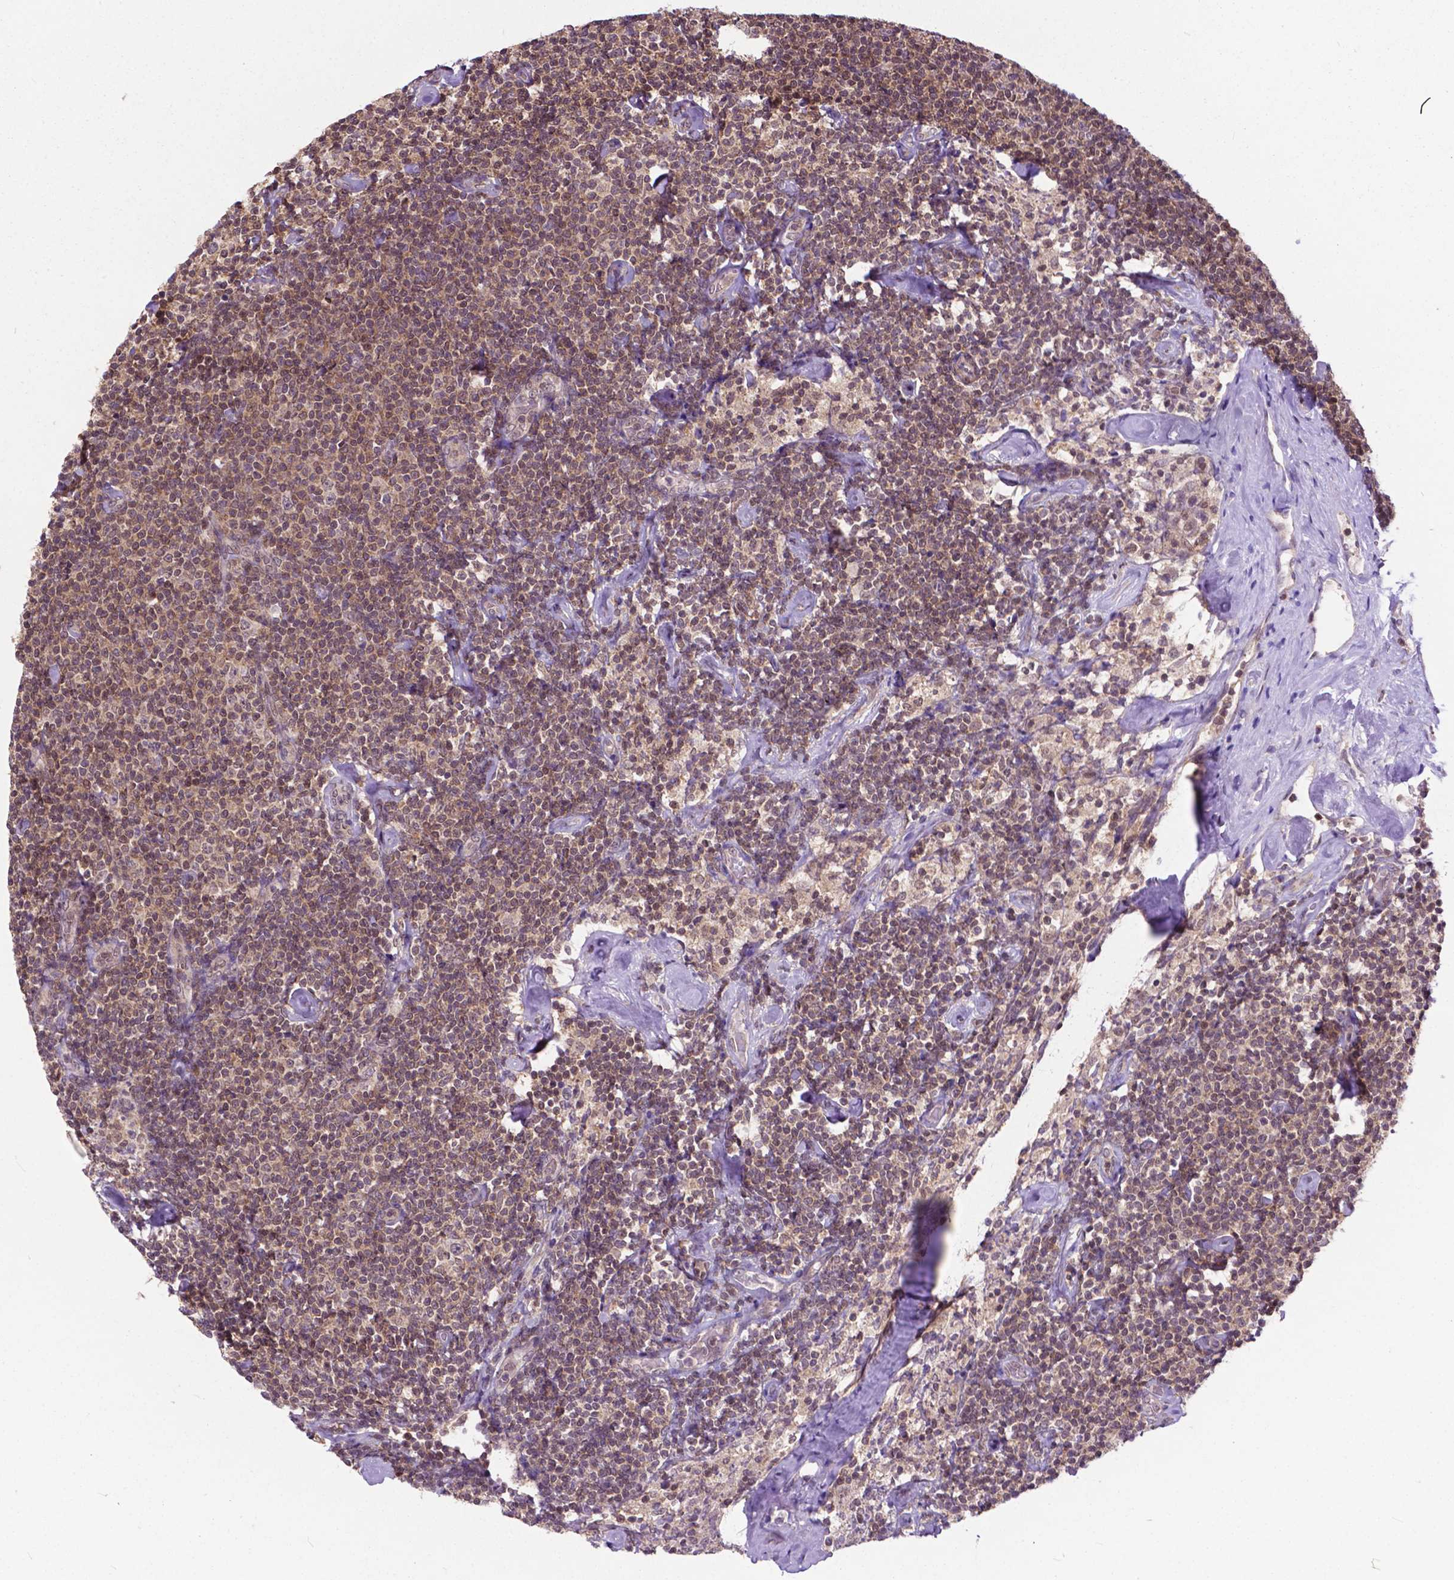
{"staining": {"intensity": "weak", "quantity": ">75%", "location": "cytoplasmic/membranous,nuclear"}, "tissue": "lymphoma", "cell_type": "Tumor cells", "image_type": "cancer", "snomed": [{"axis": "morphology", "description": "Malignant lymphoma, non-Hodgkin's type, Low grade"}, {"axis": "topography", "description": "Lymph node"}], "caption": "Tumor cells show low levels of weak cytoplasmic/membranous and nuclear positivity in about >75% of cells in human lymphoma.", "gene": "OTUB1", "patient": {"sex": "male", "age": 81}}